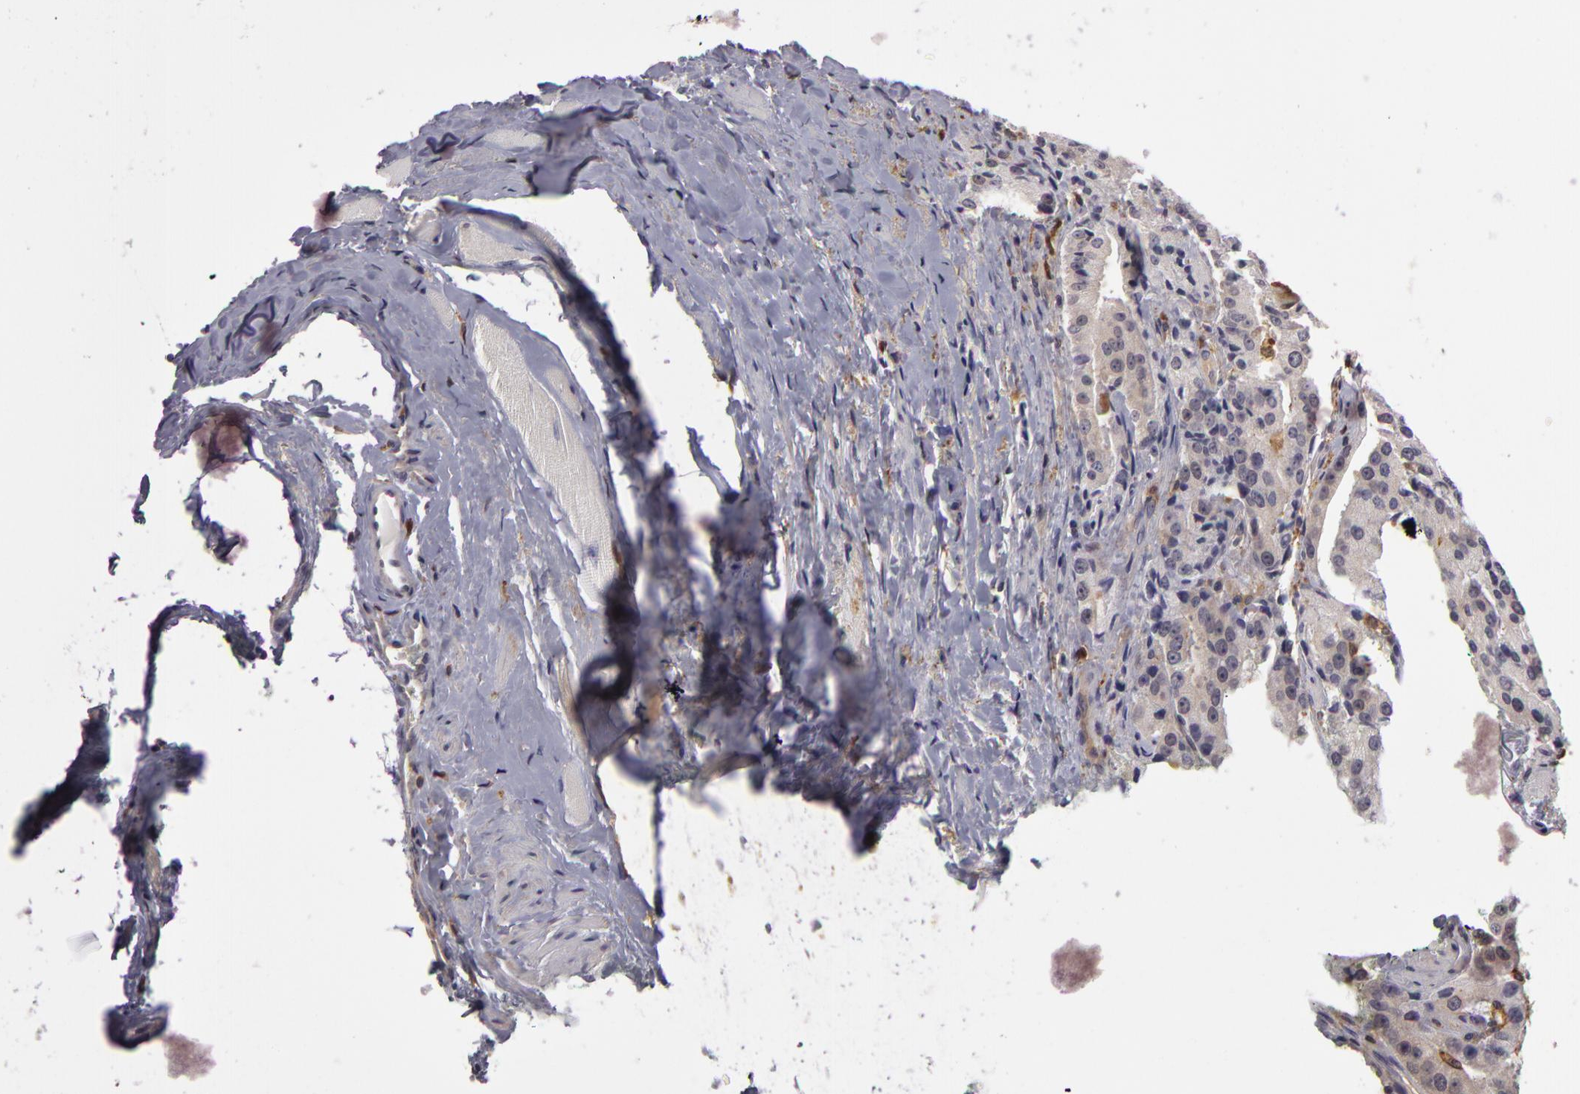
{"staining": {"intensity": "negative", "quantity": "none", "location": "none"}, "tissue": "prostate cancer", "cell_type": "Tumor cells", "image_type": "cancer", "snomed": [{"axis": "morphology", "description": "Adenocarcinoma, Medium grade"}, {"axis": "topography", "description": "Prostate"}], "caption": "This is an immunohistochemistry photomicrograph of prostate cancer (adenocarcinoma (medium-grade)). There is no positivity in tumor cells.", "gene": "GNPDA1", "patient": {"sex": "male", "age": 72}}